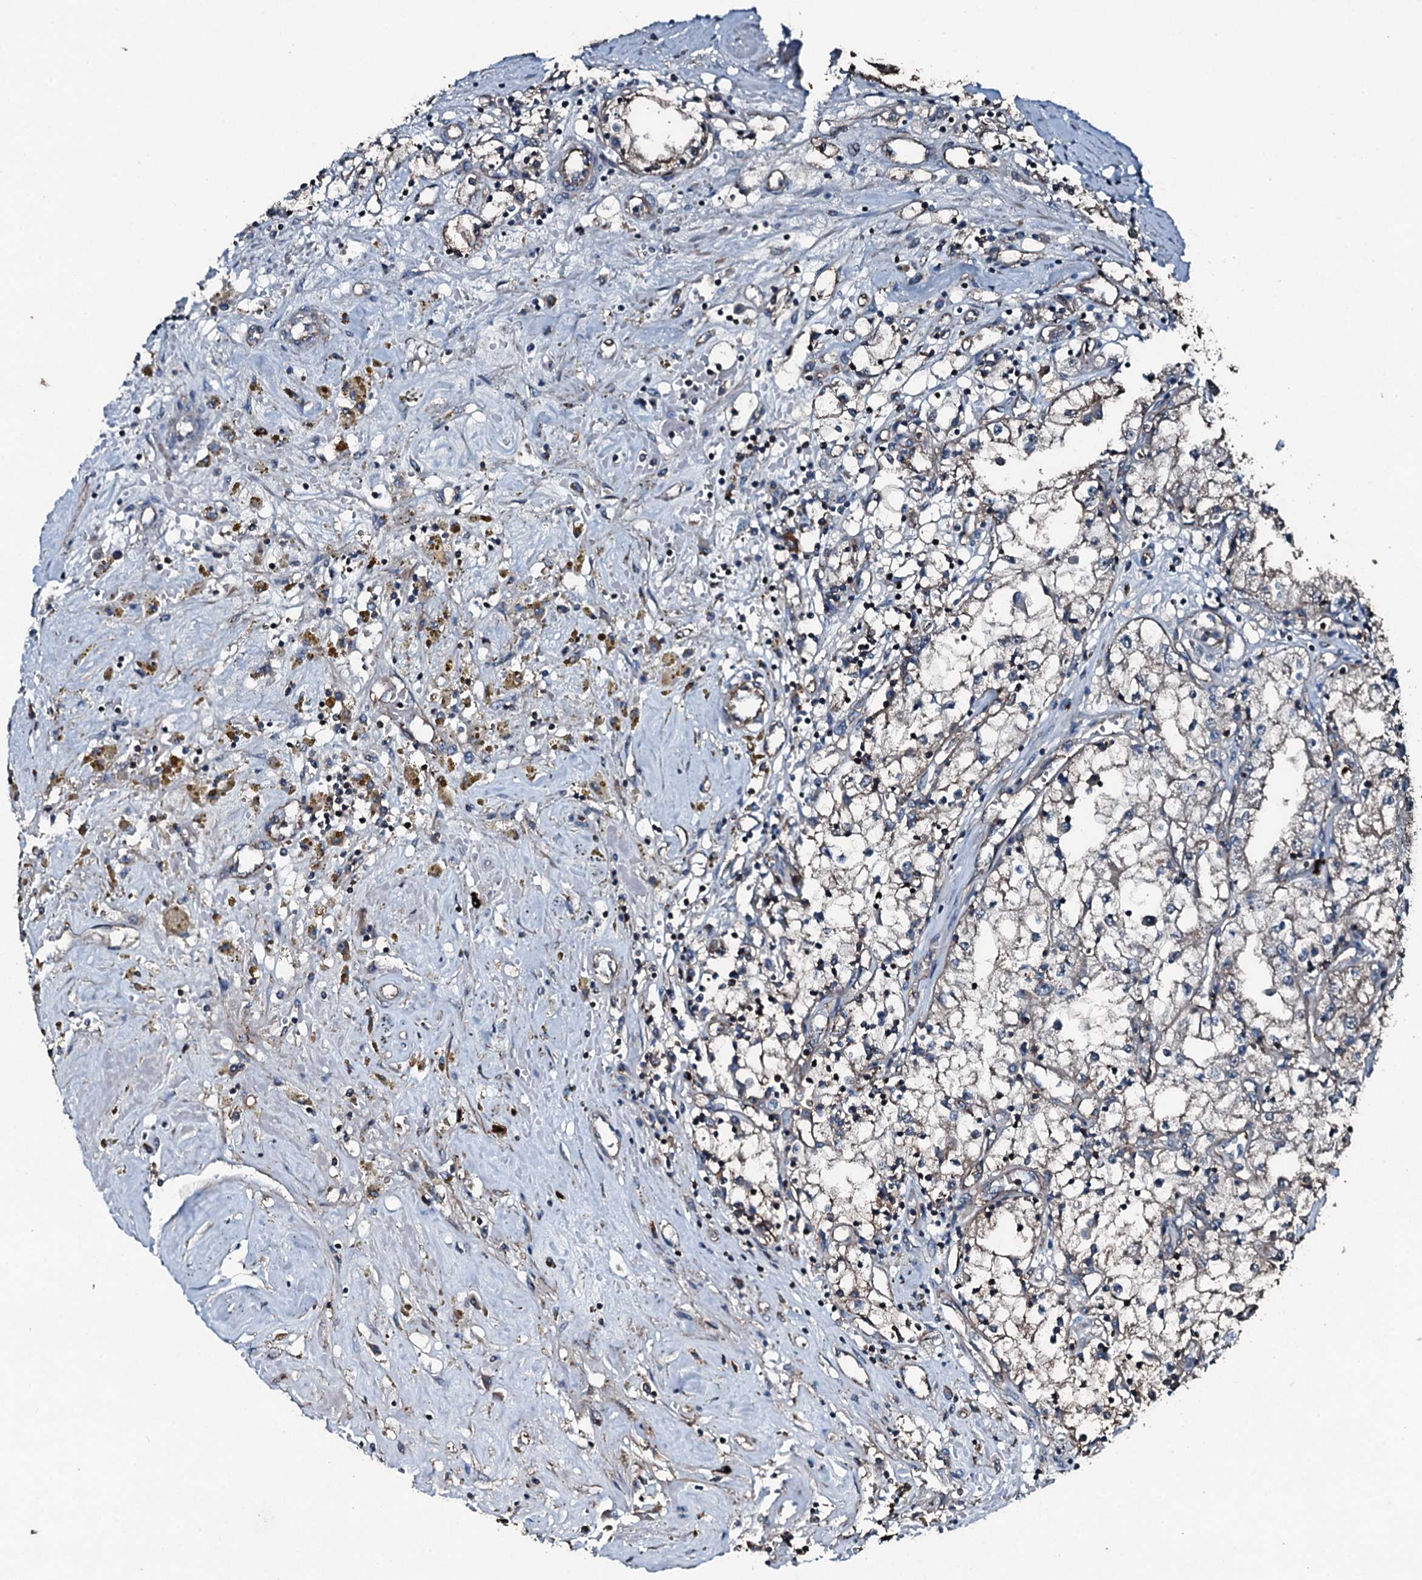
{"staining": {"intensity": "weak", "quantity": "<25%", "location": "cytoplasmic/membranous"}, "tissue": "renal cancer", "cell_type": "Tumor cells", "image_type": "cancer", "snomed": [{"axis": "morphology", "description": "Adenocarcinoma, NOS"}, {"axis": "topography", "description": "Kidney"}], "caption": "This is a image of IHC staining of renal adenocarcinoma, which shows no staining in tumor cells.", "gene": "SLC25A38", "patient": {"sex": "male", "age": 56}}